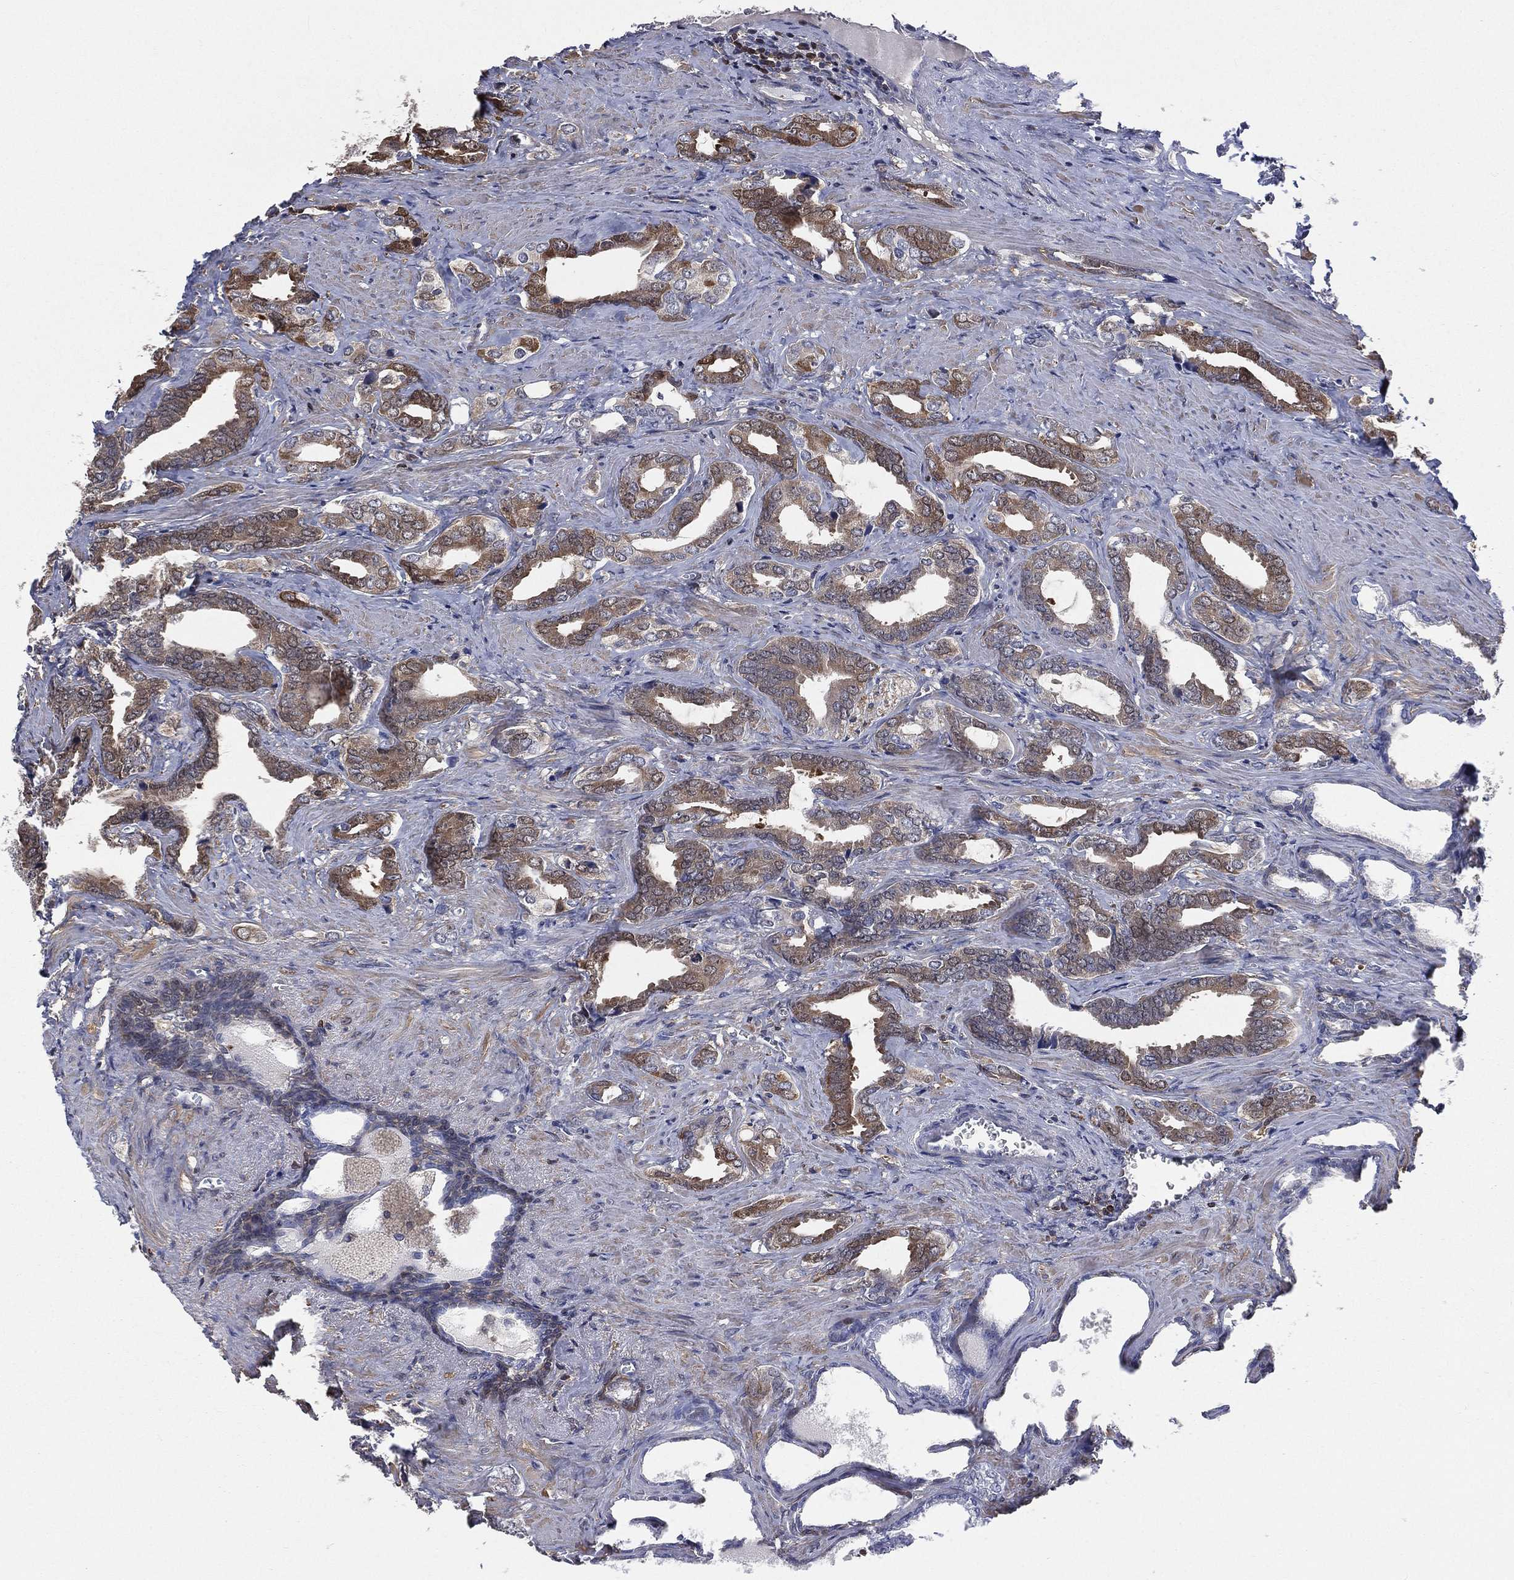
{"staining": {"intensity": "weak", "quantity": "25%-75%", "location": "cytoplasmic/membranous"}, "tissue": "prostate cancer", "cell_type": "Tumor cells", "image_type": "cancer", "snomed": [{"axis": "morphology", "description": "Adenocarcinoma, NOS"}, {"axis": "topography", "description": "Prostate"}], "caption": "Immunohistochemistry of human adenocarcinoma (prostate) demonstrates low levels of weak cytoplasmic/membranous staining in about 25%-75% of tumor cells.", "gene": "TBC1D2", "patient": {"sex": "male", "age": 66}}